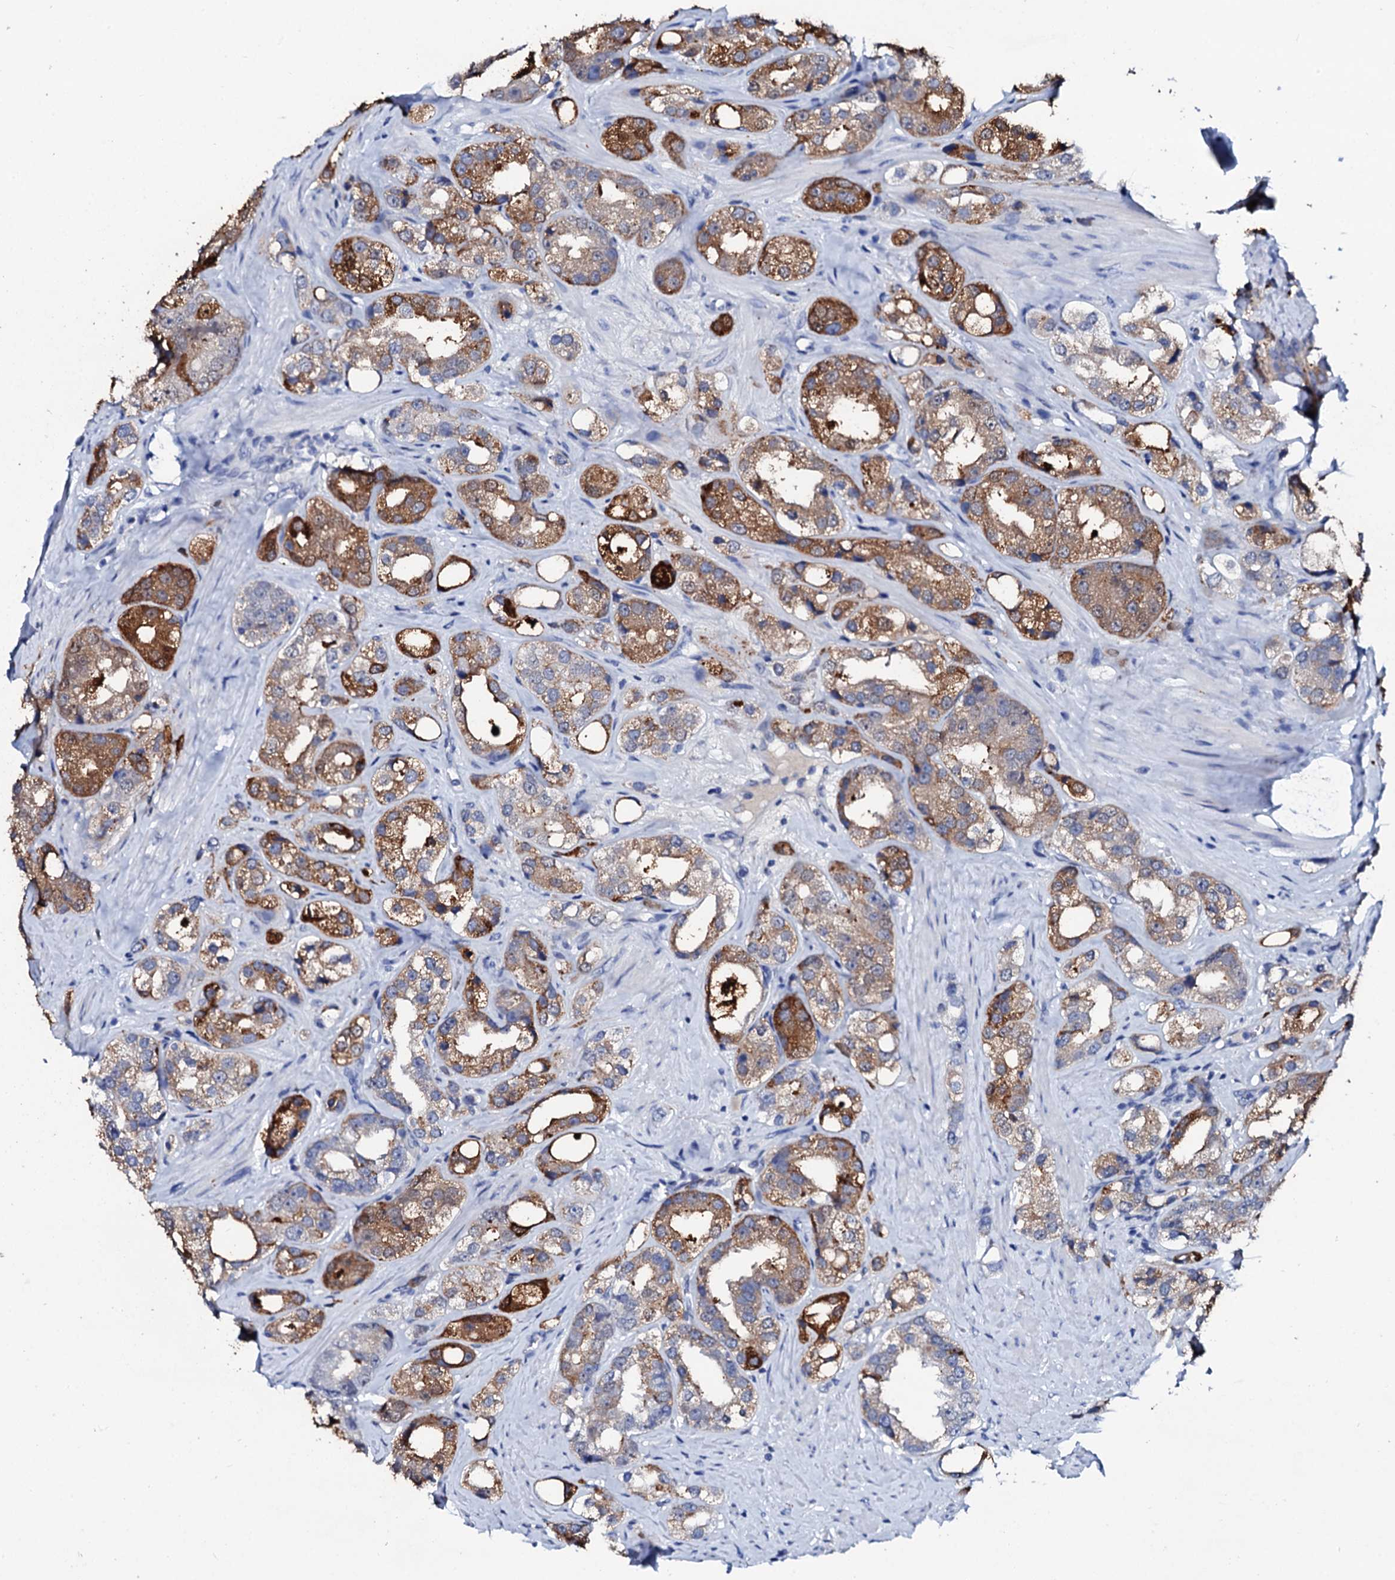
{"staining": {"intensity": "strong", "quantity": "25%-75%", "location": "cytoplasmic/membranous"}, "tissue": "prostate cancer", "cell_type": "Tumor cells", "image_type": "cancer", "snomed": [{"axis": "morphology", "description": "Adenocarcinoma, NOS"}, {"axis": "topography", "description": "Prostate"}], "caption": "Strong cytoplasmic/membranous protein expression is appreciated in about 25%-75% of tumor cells in prostate cancer. The protein of interest is shown in brown color, while the nuclei are stained blue.", "gene": "SPATA19", "patient": {"sex": "male", "age": 79}}